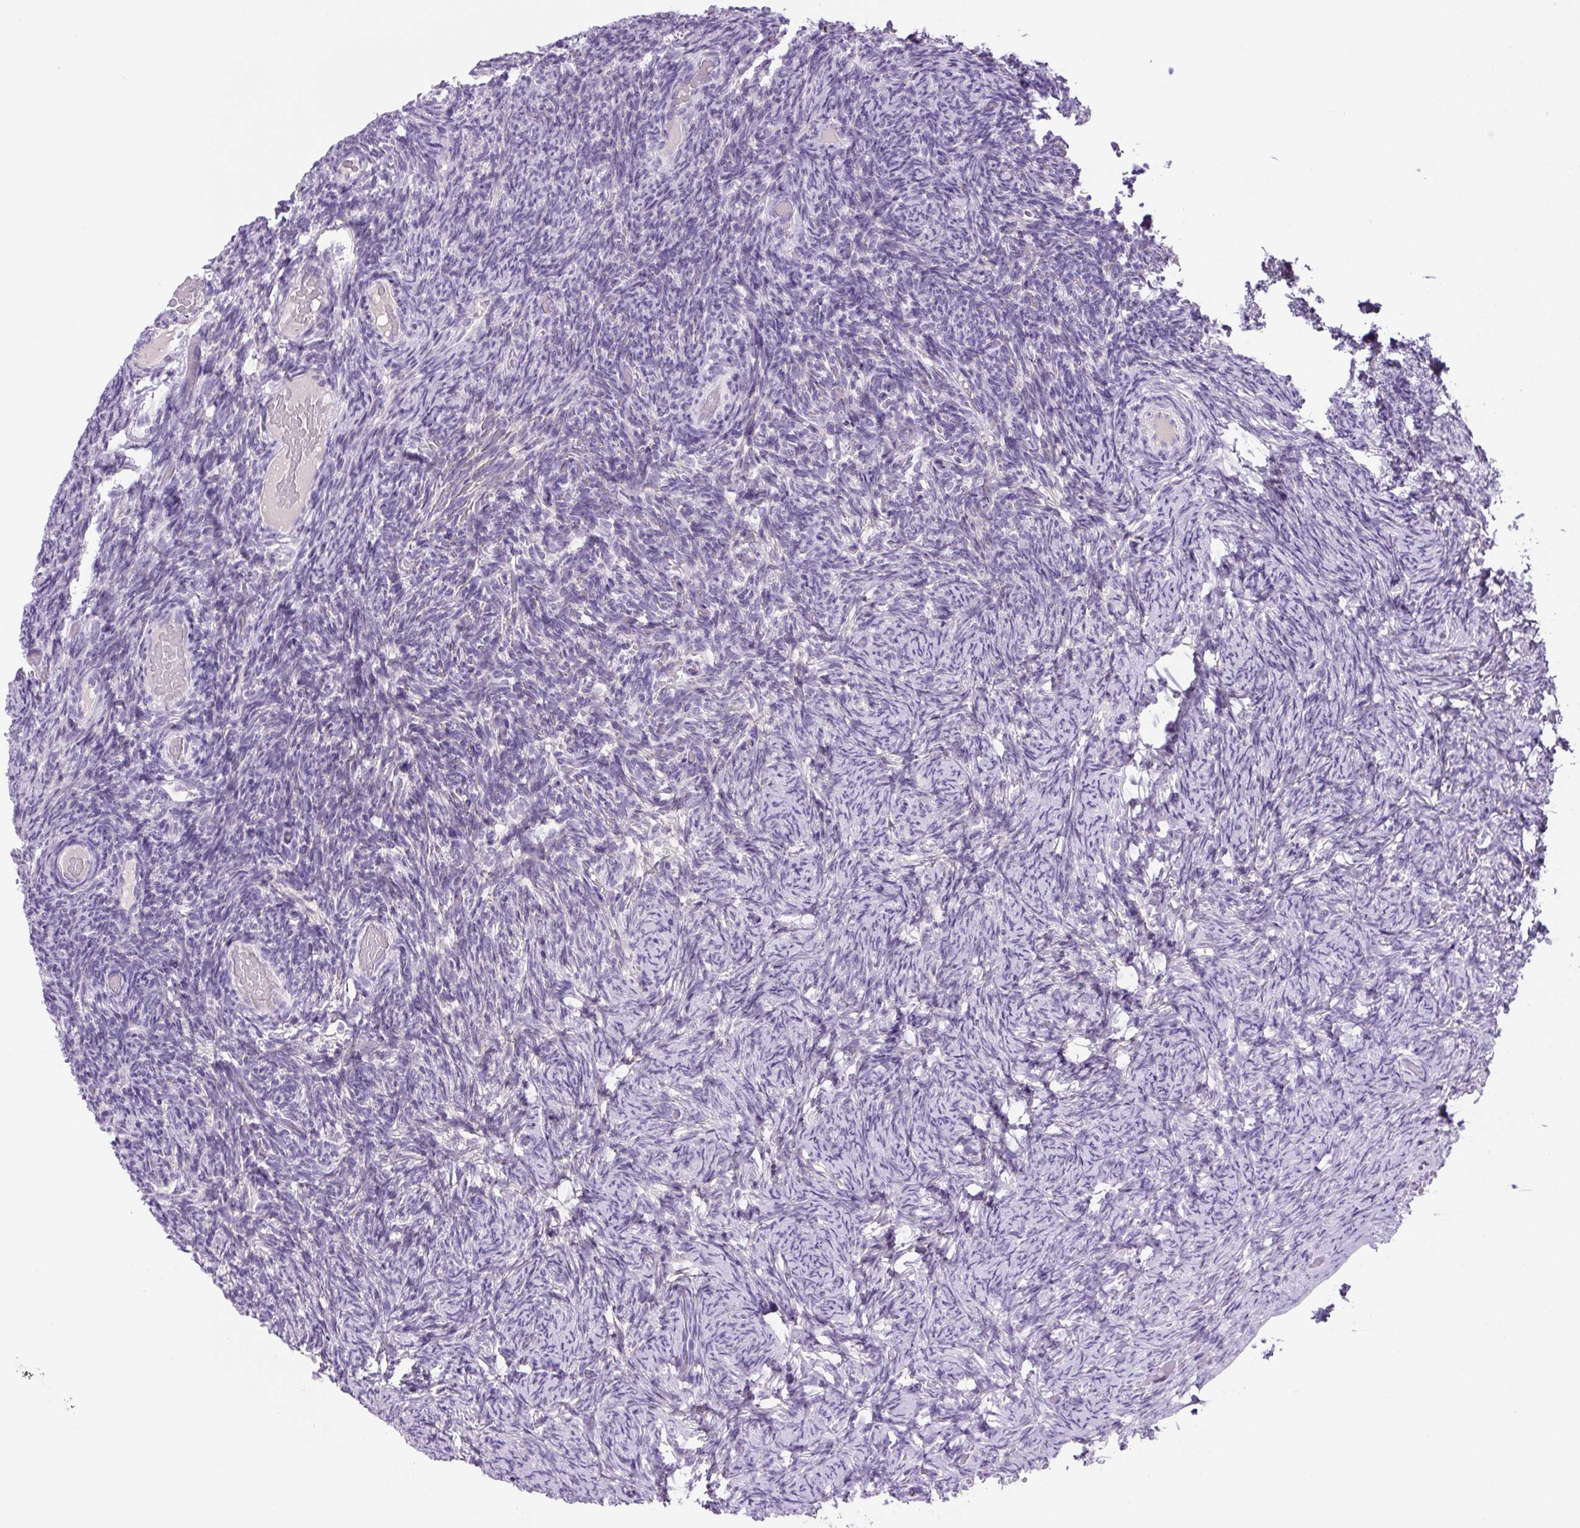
{"staining": {"intensity": "negative", "quantity": "none", "location": "none"}, "tissue": "ovary", "cell_type": "Ovarian stroma cells", "image_type": "normal", "snomed": [{"axis": "morphology", "description": "Normal tissue, NOS"}, {"axis": "topography", "description": "Ovary"}], "caption": "This image is of benign ovary stained with immunohistochemistry to label a protein in brown with the nuclei are counter-stained blue. There is no staining in ovarian stroma cells. (Stains: DAB (3,3'-diaminobenzidine) IHC with hematoxylin counter stain, Microscopy: brightfield microscopy at high magnification).", "gene": "PRRT1", "patient": {"sex": "female", "age": 34}}